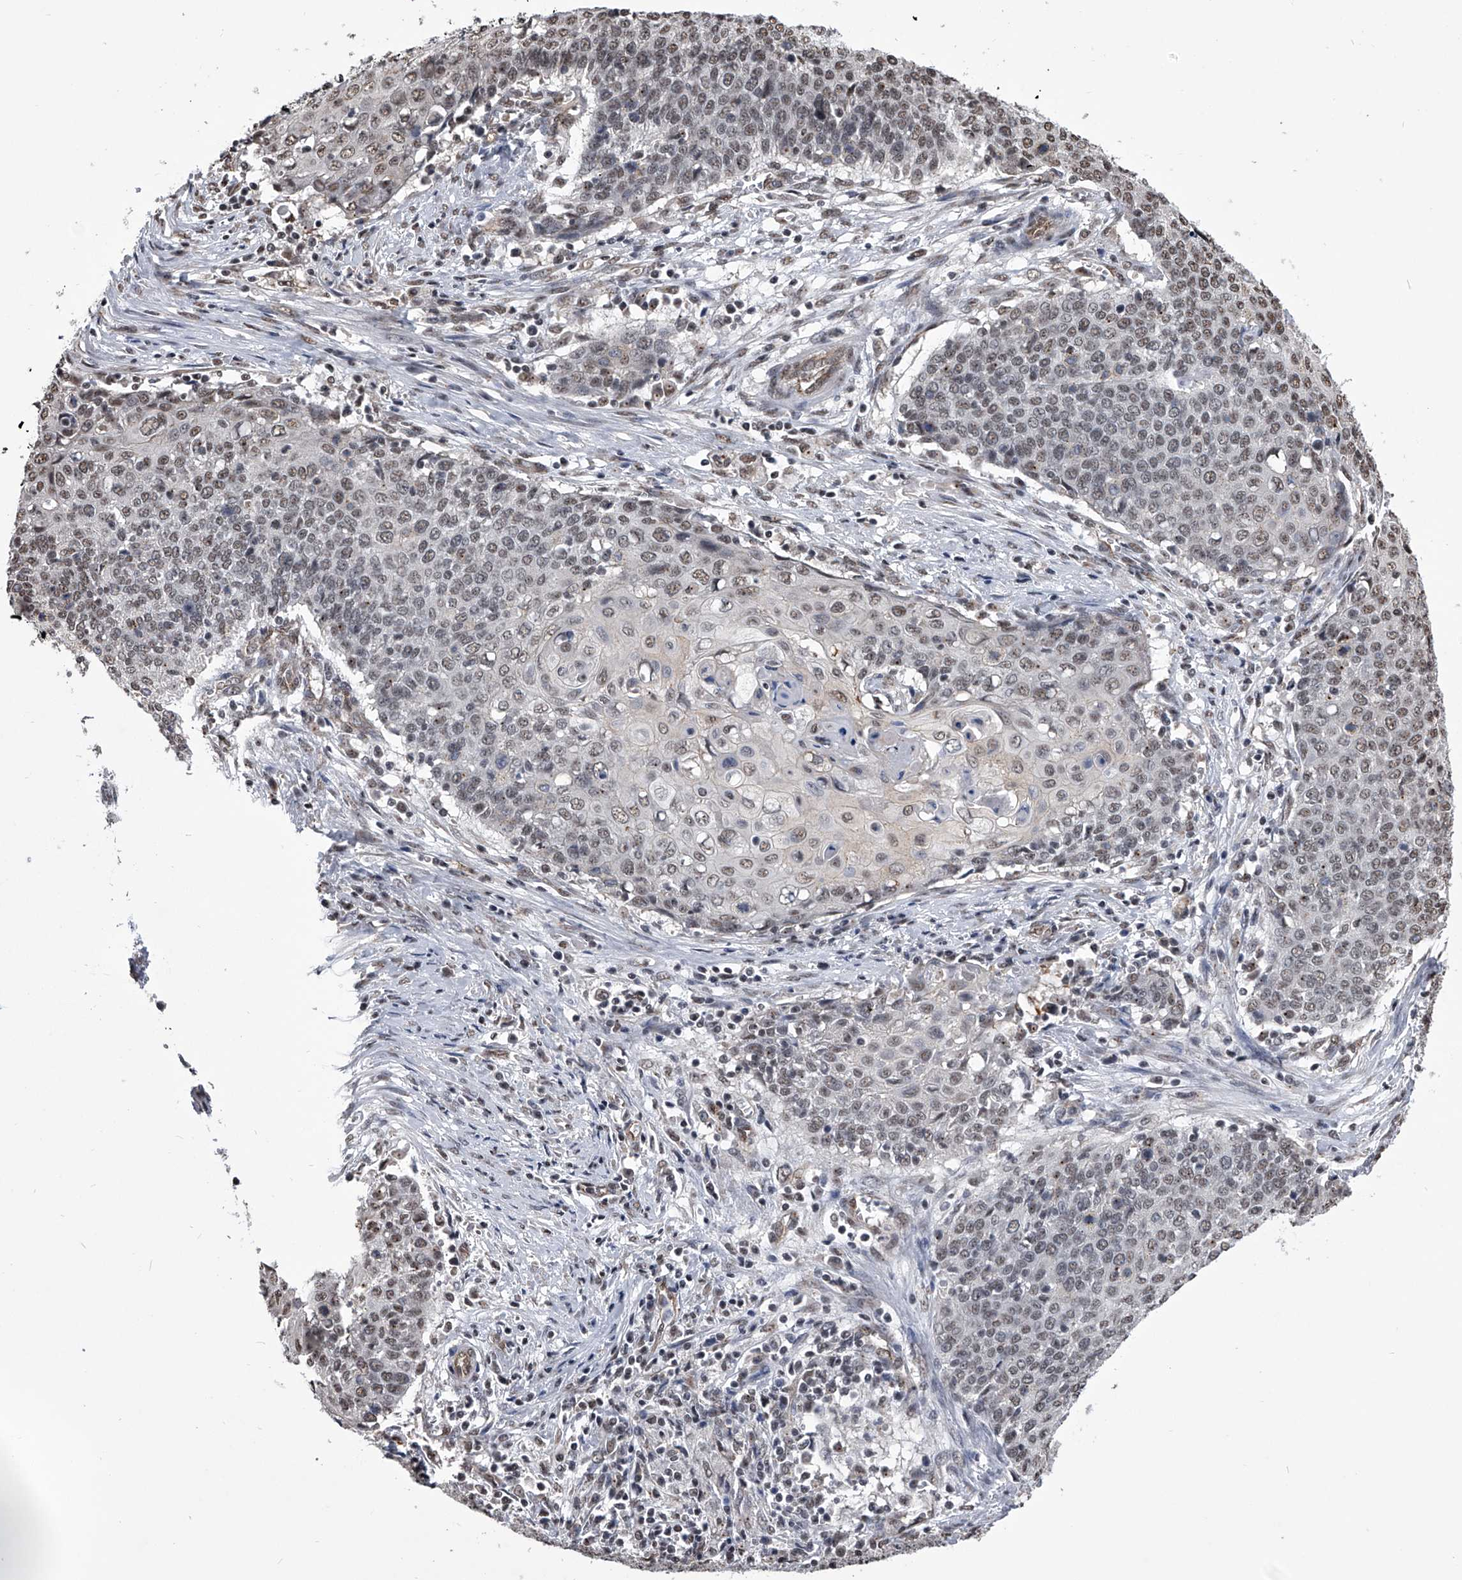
{"staining": {"intensity": "weak", "quantity": "25%-75%", "location": "nuclear"}, "tissue": "cervical cancer", "cell_type": "Tumor cells", "image_type": "cancer", "snomed": [{"axis": "morphology", "description": "Squamous cell carcinoma, NOS"}, {"axis": "topography", "description": "Cervix"}], "caption": "Cervical cancer (squamous cell carcinoma) was stained to show a protein in brown. There is low levels of weak nuclear positivity in about 25%-75% of tumor cells.", "gene": "ZNF76", "patient": {"sex": "female", "age": 39}}